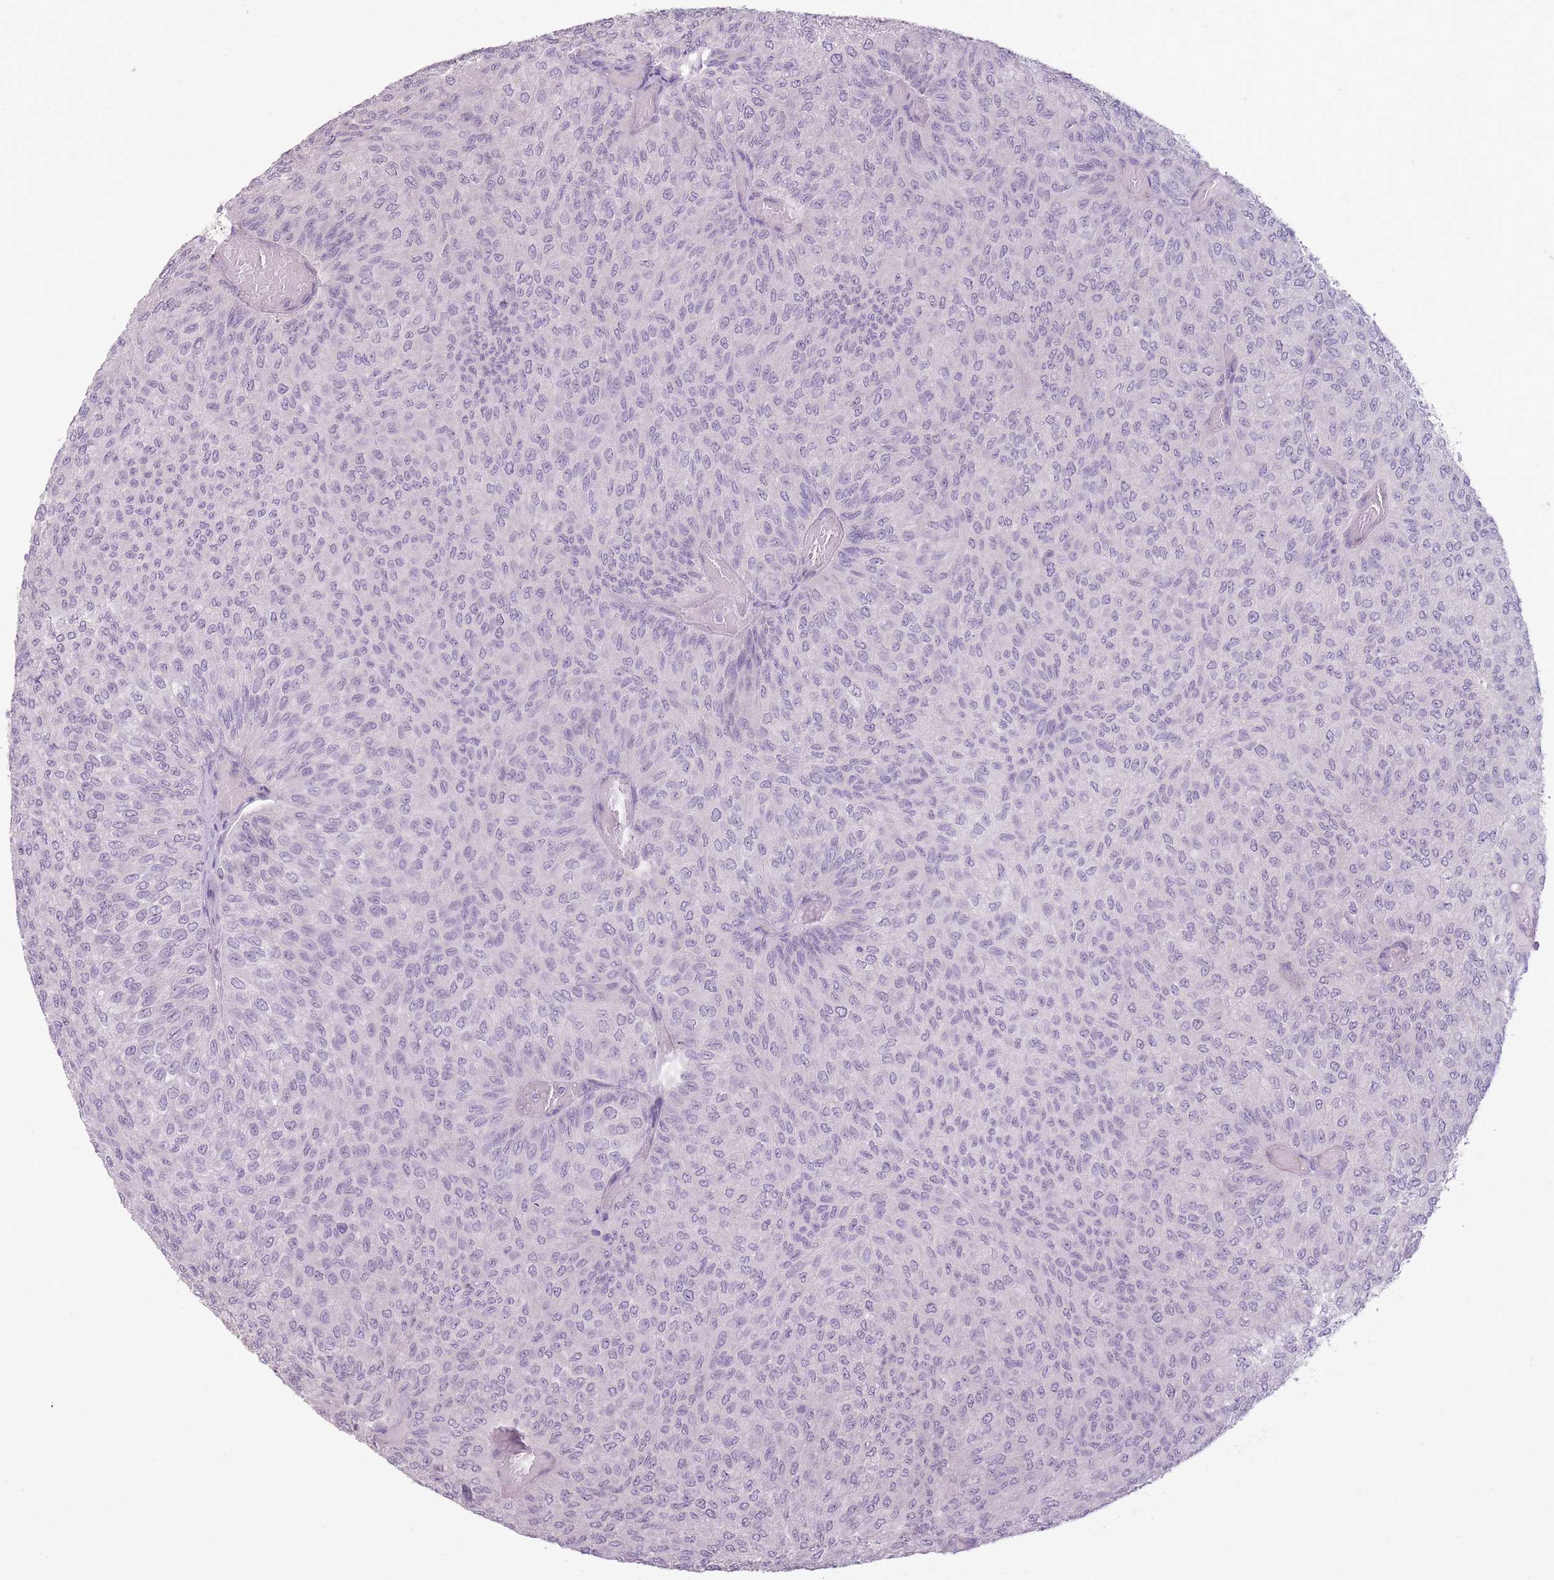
{"staining": {"intensity": "negative", "quantity": "none", "location": "none"}, "tissue": "urothelial cancer", "cell_type": "Tumor cells", "image_type": "cancer", "snomed": [{"axis": "morphology", "description": "Urothelial carcinoma, Low grade"}, {"axis": "topography", "description": "Urinary bladder"}], "caption": "The photomicrograph displays no significant staining in tumor cells of urothelial cancer.", "gene": "ZBTB24", "patient": {"sex": "male", "age": 78}}